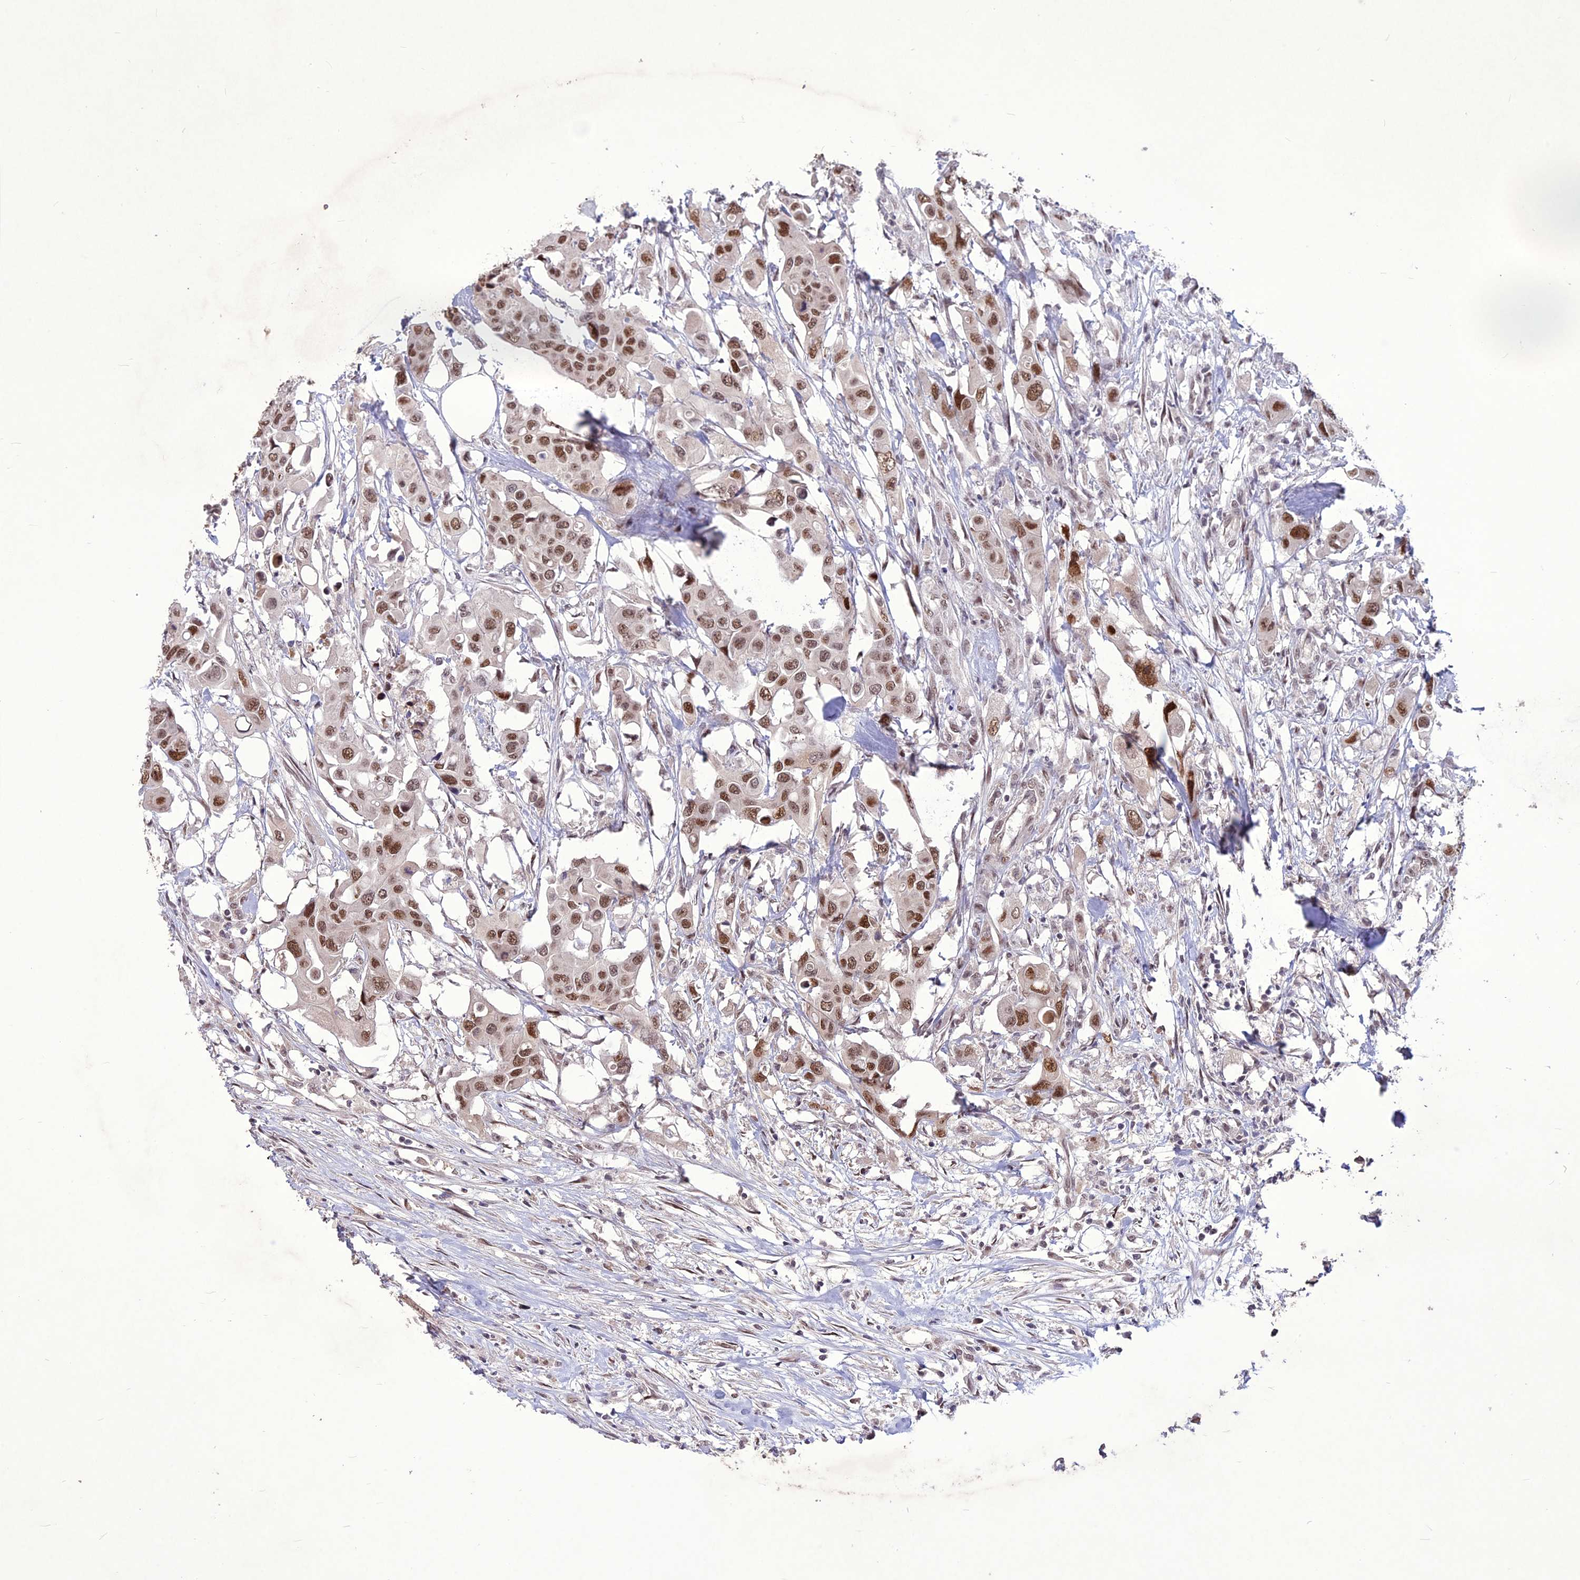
{"staining": {"intensity": "moderate", "quantity": ">75%", "location": "nuclear"}, "tissue": "colorectal cancer", "cell_type": "Tumor cells", "image_type": "cancer", "snomed": [{"axis": "morphology", "description": "Adenocarcinoma, NOS"}, {"axis": "topography", "description": "Colon"}], "caption": "Immunohistochemical staining of colorectal adenocarcinoma shows moderate nuclear protein staining in about >75% of tumor cells. (Brightfield microscopy of DAB IHC at high magnification).", "gene": "DIS3", "patient": {"sex": "male", "age": 77}}